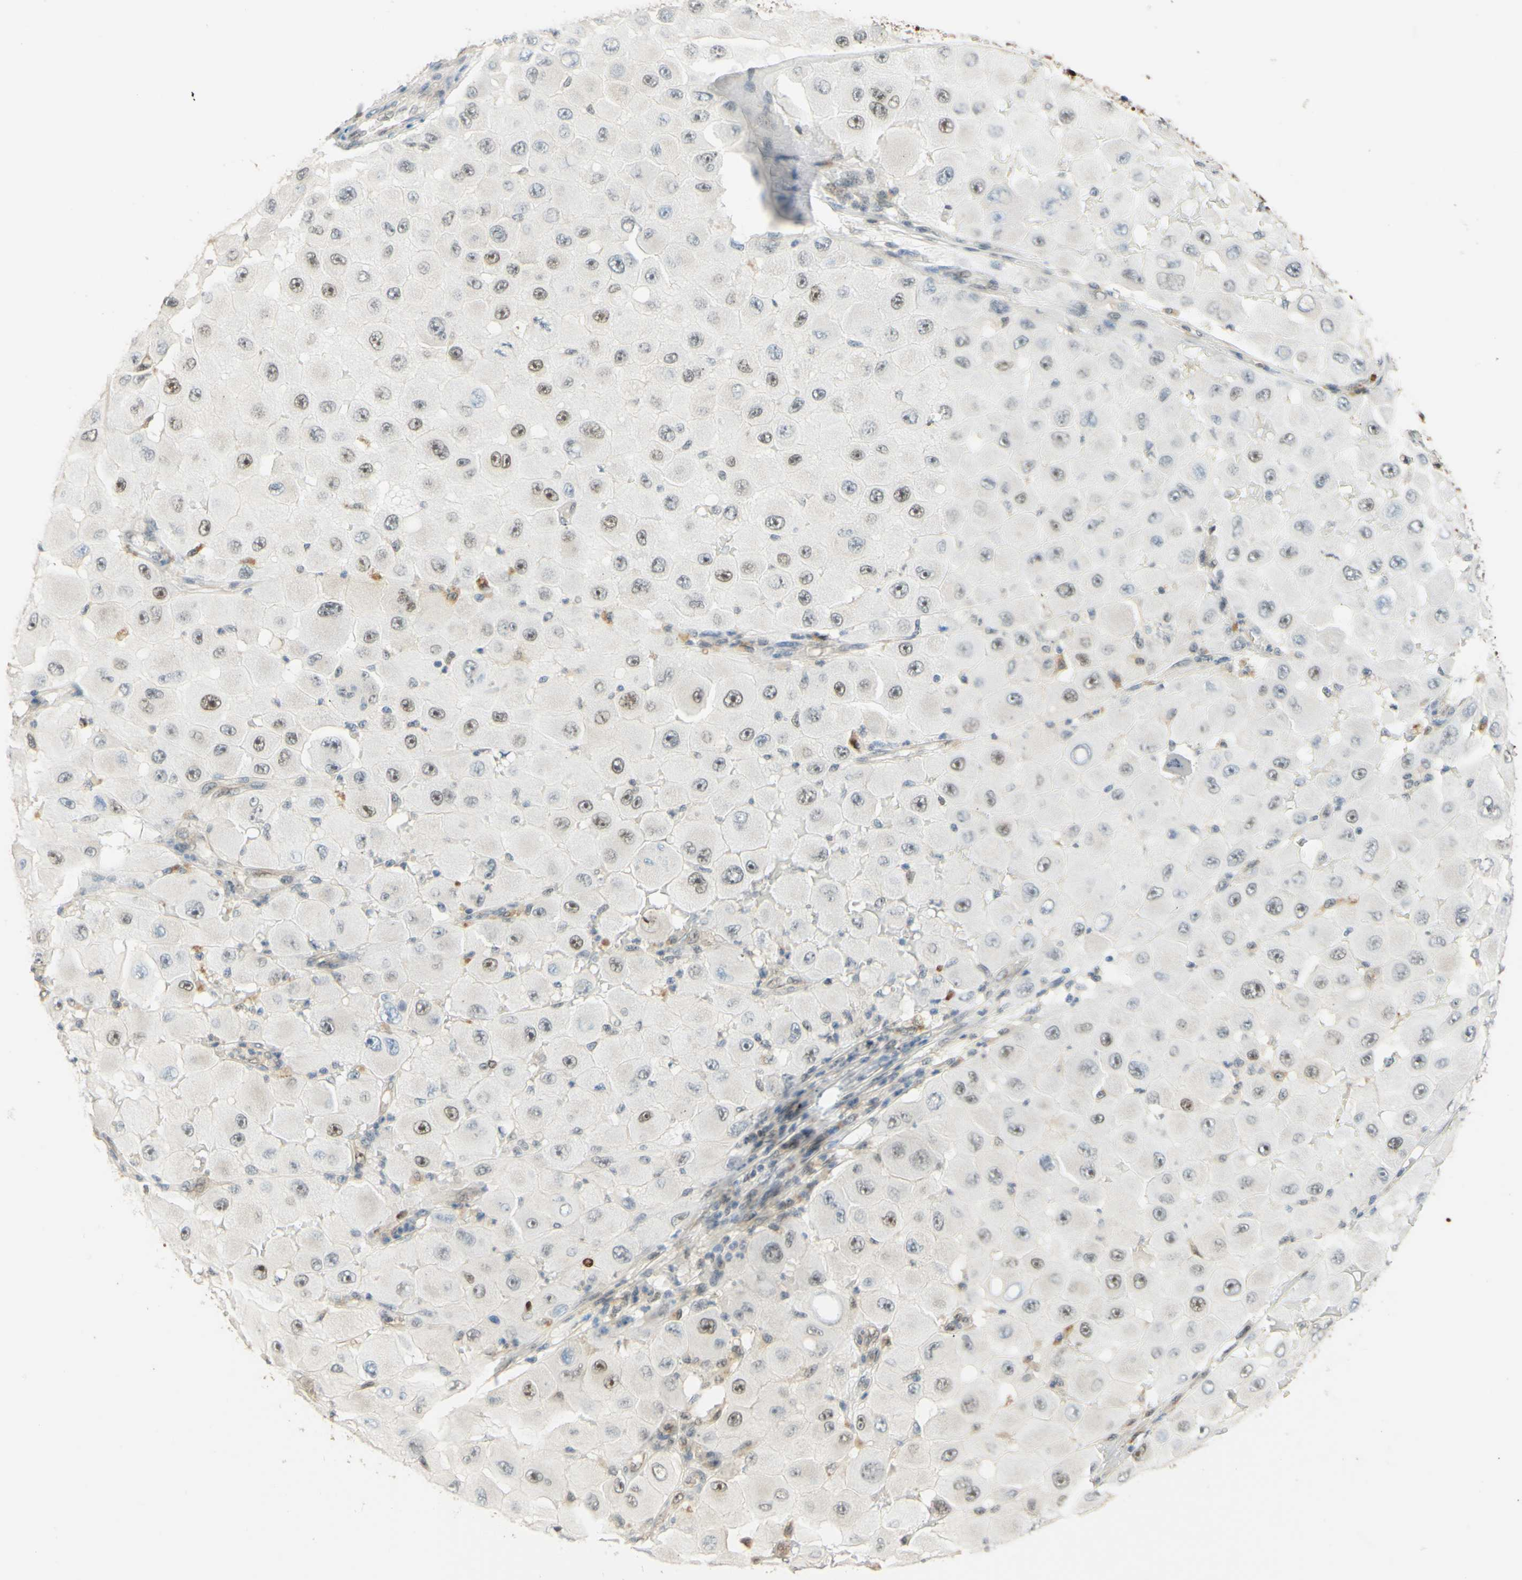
{"staining": {"intensity": "weak", "quantity": "25%-75%", "location": "nuclear"}, "tissue": "melanoma", "cell_type": "Tumor cells", "image_type": "cancer", "snomed": [{"axis": "morphology", "description": "Malignant melanoma, NOS"}, {"axis": "topography", "description": "Skin"}], "caption": "Human melanoma stained with a brown dye demonstrates weak nuclear positive expression in approximately 25%-75% of tumor cells.", "gene": "POLB", "patient": {"sex": "female", "age": 81}}